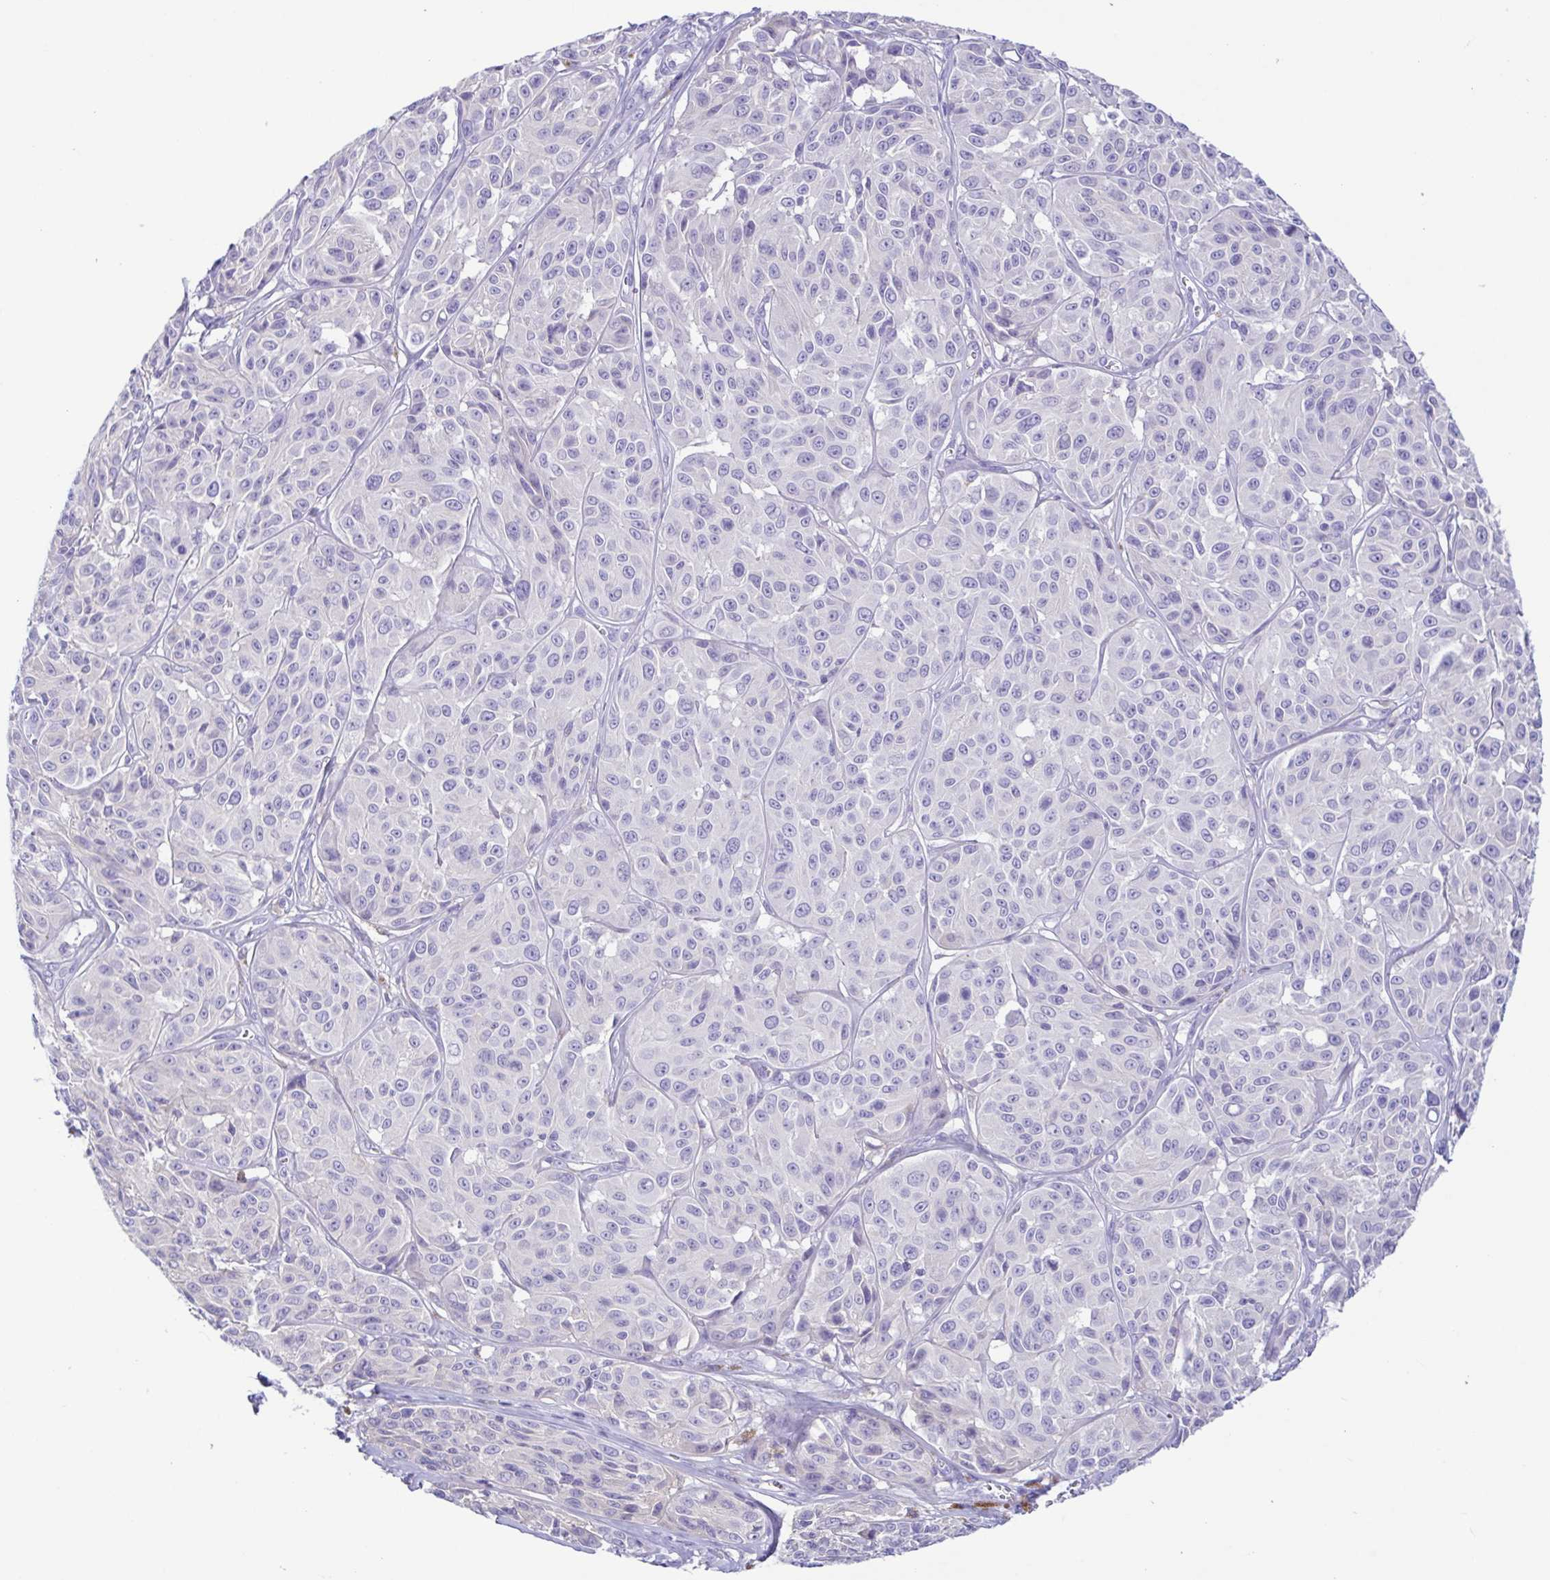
{"staining": {"intensity": "negative", "quantity": "none", "location": "none"}, "tissue": "melanoma", "cell_type": "Tumor cells", "image_type": "cancer", "snomed": [{"axis": "morphology", "description": "Malignant melanoma, NOS"}, {"axis": "topography", "description": "Skin"}], "caption": "DAB (3,3'-diaminobenzidine) immunohistochemical staining of malignant melanoma displays no significant expression in tumor cells.", "gene": "A1BG", "patient": {"sex": "male", "age": 91}}